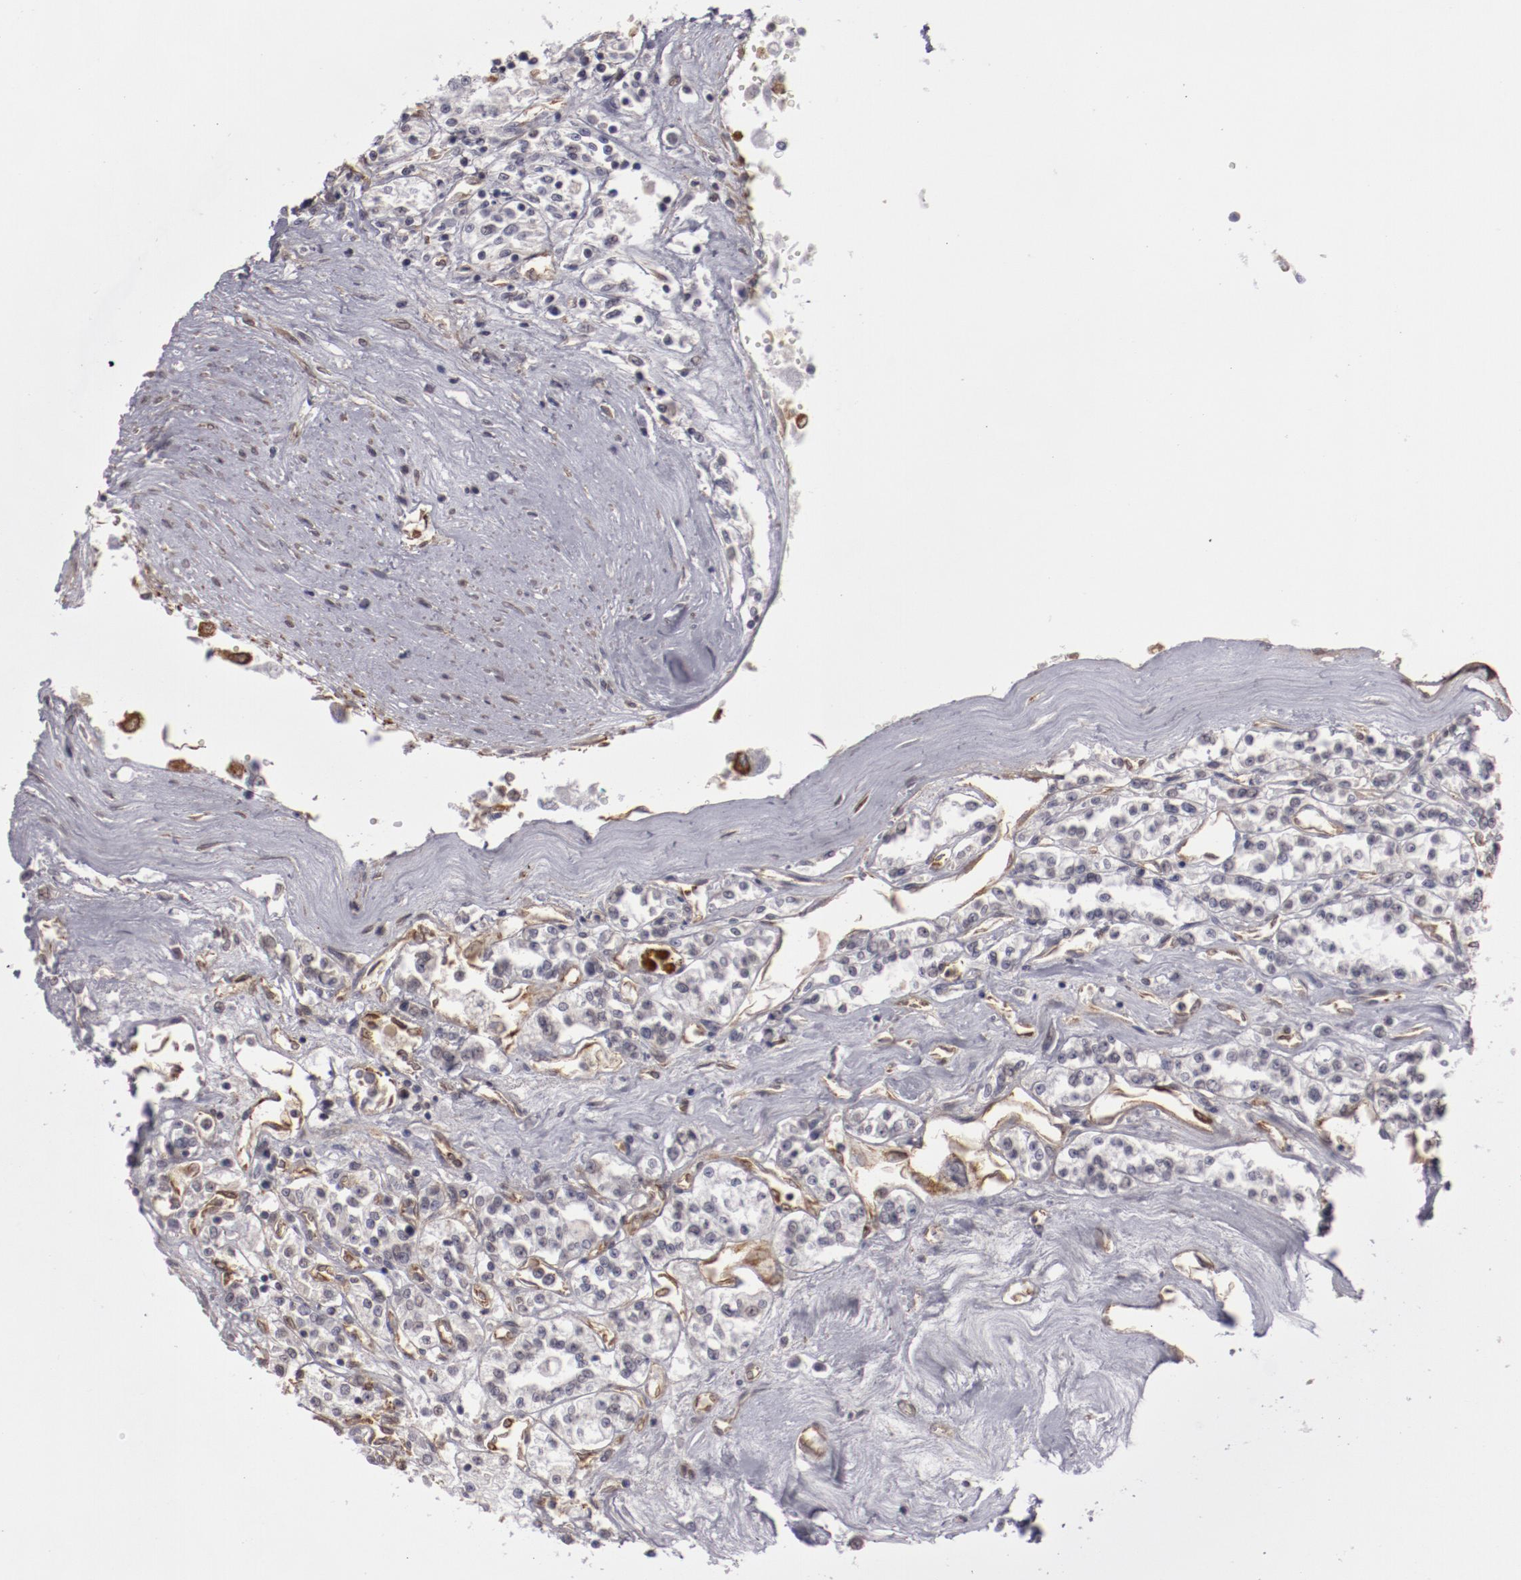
{"staining": {"intensity": "negative", "quantity": "none", "location": "none"}, "tissue": "renal cancer", "cell_type": "Tumor cells", "image_type": "cancer", "snomed": [{"axis": "morphology", "description": "Adenocarcinoma, NOS"}, {"axis": "topography", "description": "Kidney"}], "caption": "Renal cancer (adenocarcinoma) stained for a protein using IHC reveals no staining tumor cells.", "gene": "LEF1", "patient": {"sex": "female", "age": 76}}